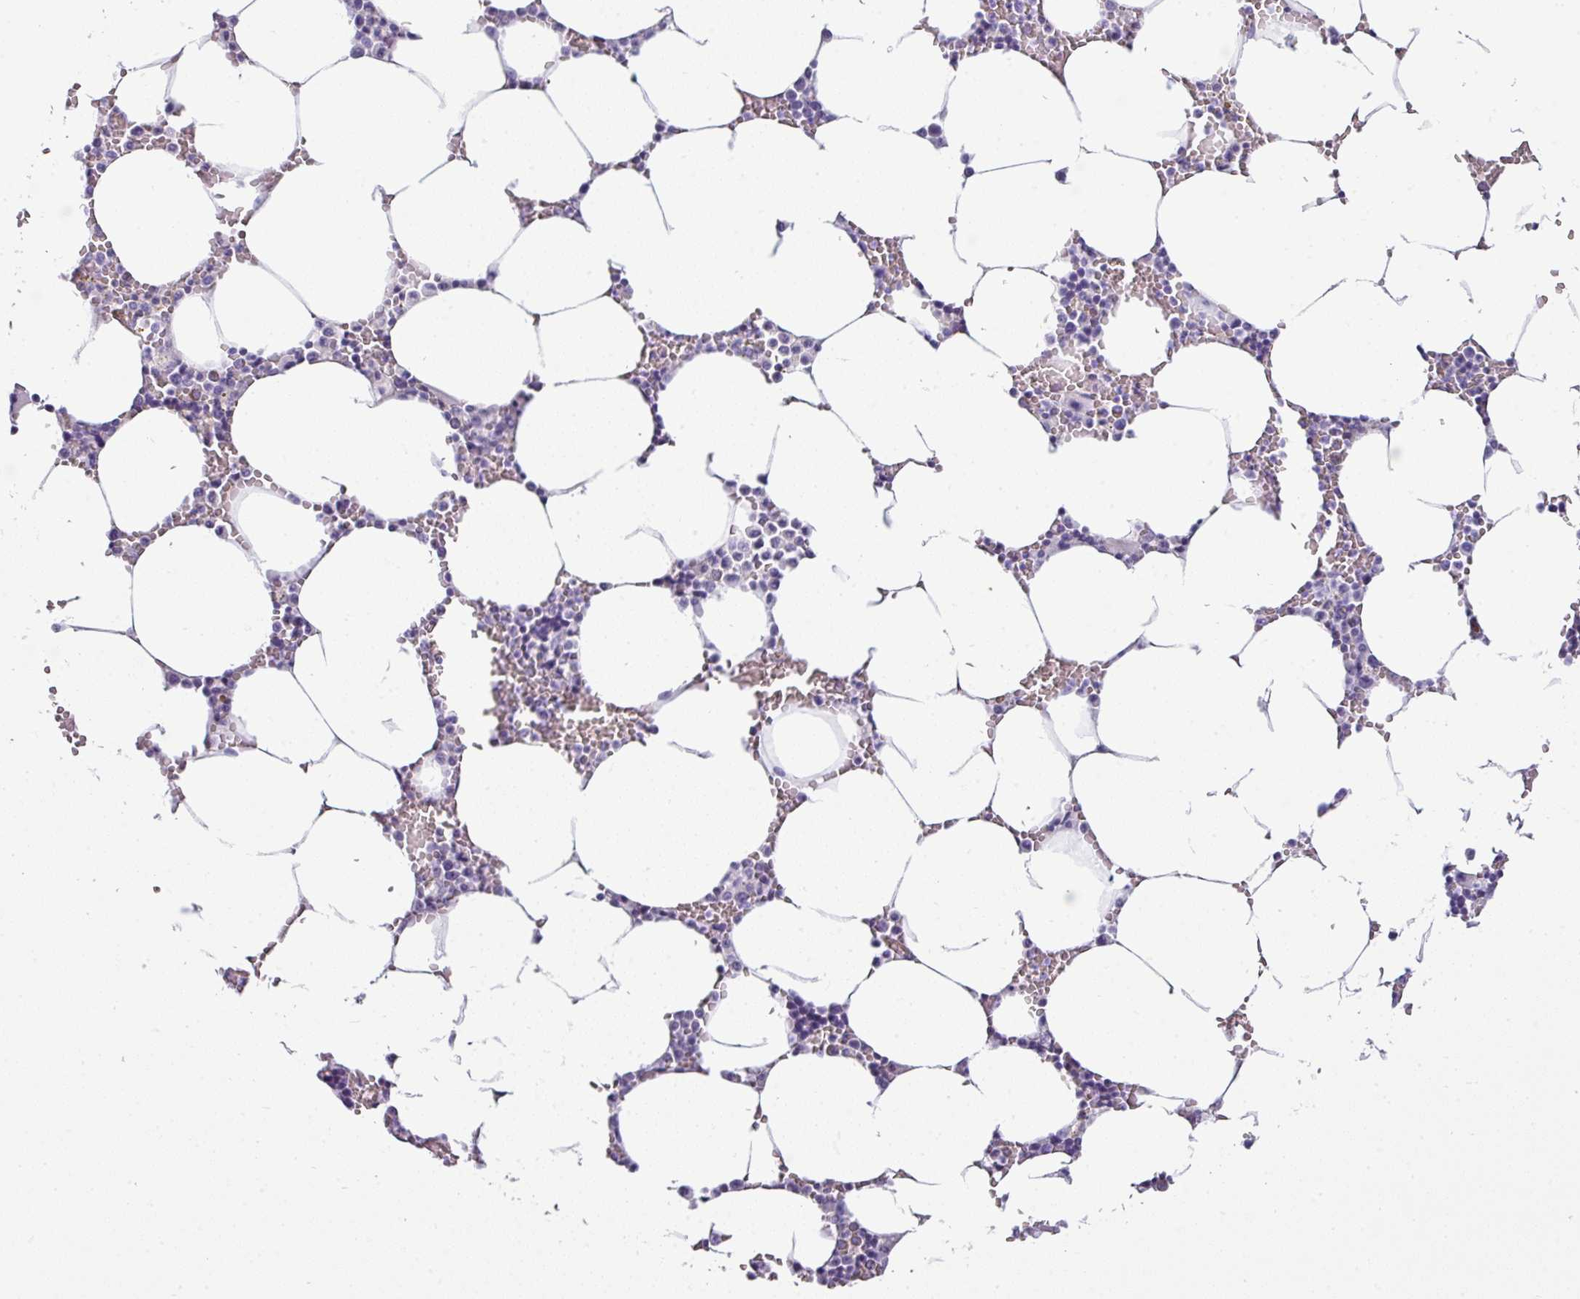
{"staining": {"intensity": "negative", "quantity": "none", "location": "none"}, "tissue": "bone marrow", "cell_type": "Hematopoietic cells", "image_type": "normal", "snomed": [{"axis": "morphology", "description": "Normal tissue, NOS"}, {"axis": "topography", "description": "Bone marrow"}], "caption": "Hematopoietic cells are negative for brown protein staining in benign bone marrow. (Brightfield microscopy of DAB IHC at high magnification).", "gene": "VCX2", "patient": {"sex": "male", "age": 70}}